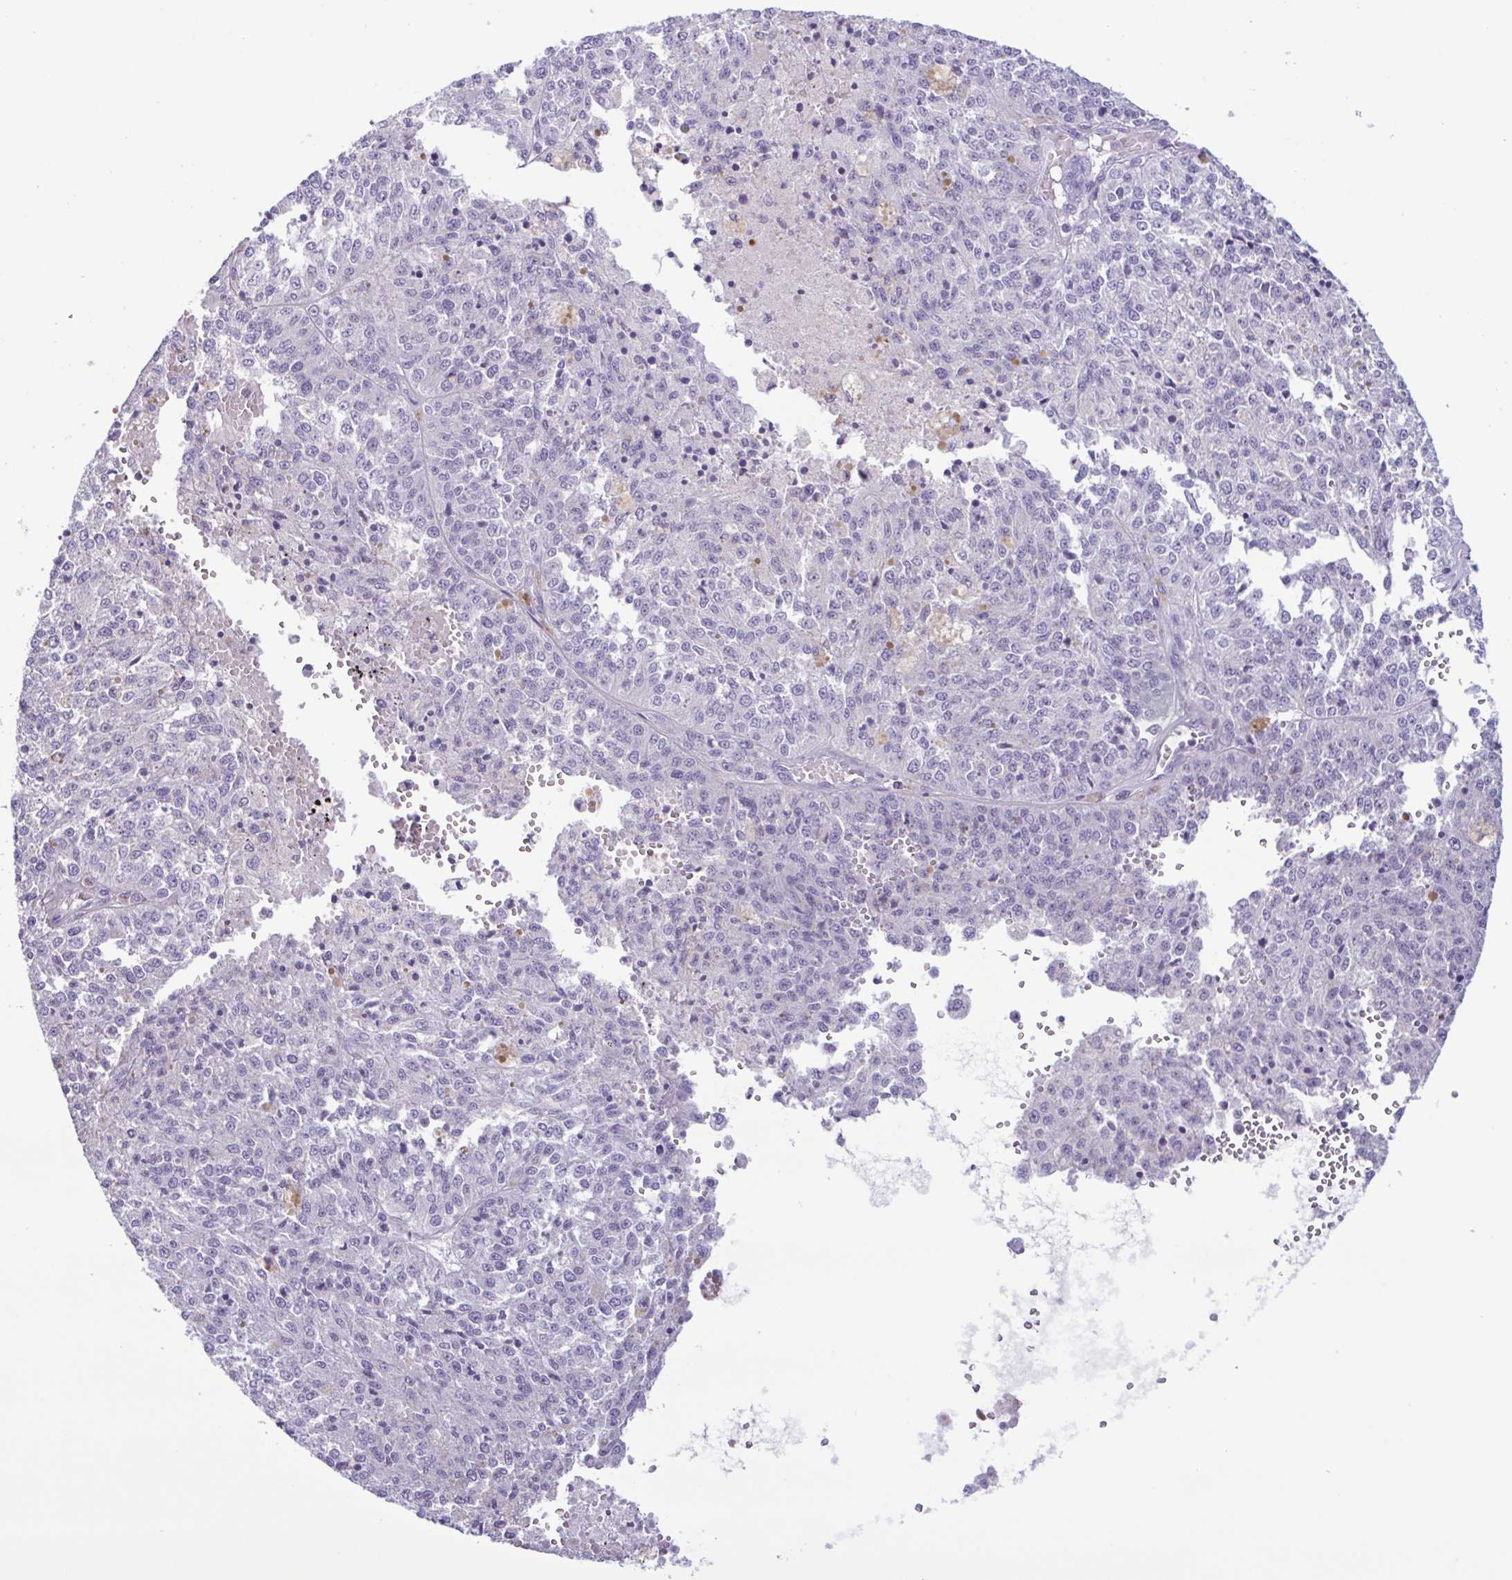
{"staining": {"intensity": "negative", "quantity": "none", "location": "none"}, "tissue": "melanoma", "cell_type": "Tumor cells", "image_type": "cancer", "snomed": [{"axis": "morphology", "description": "Malignant melanoma, Metastatic site"}, {"axis": "topography", "description": "Lymph node"}], "caption": "Histopathology image shows no significant protein staining in tumor cells of malignant melanoma (metastatic site).", "gene": "LTF", "patient": {"sex": "female", "age": 64}}